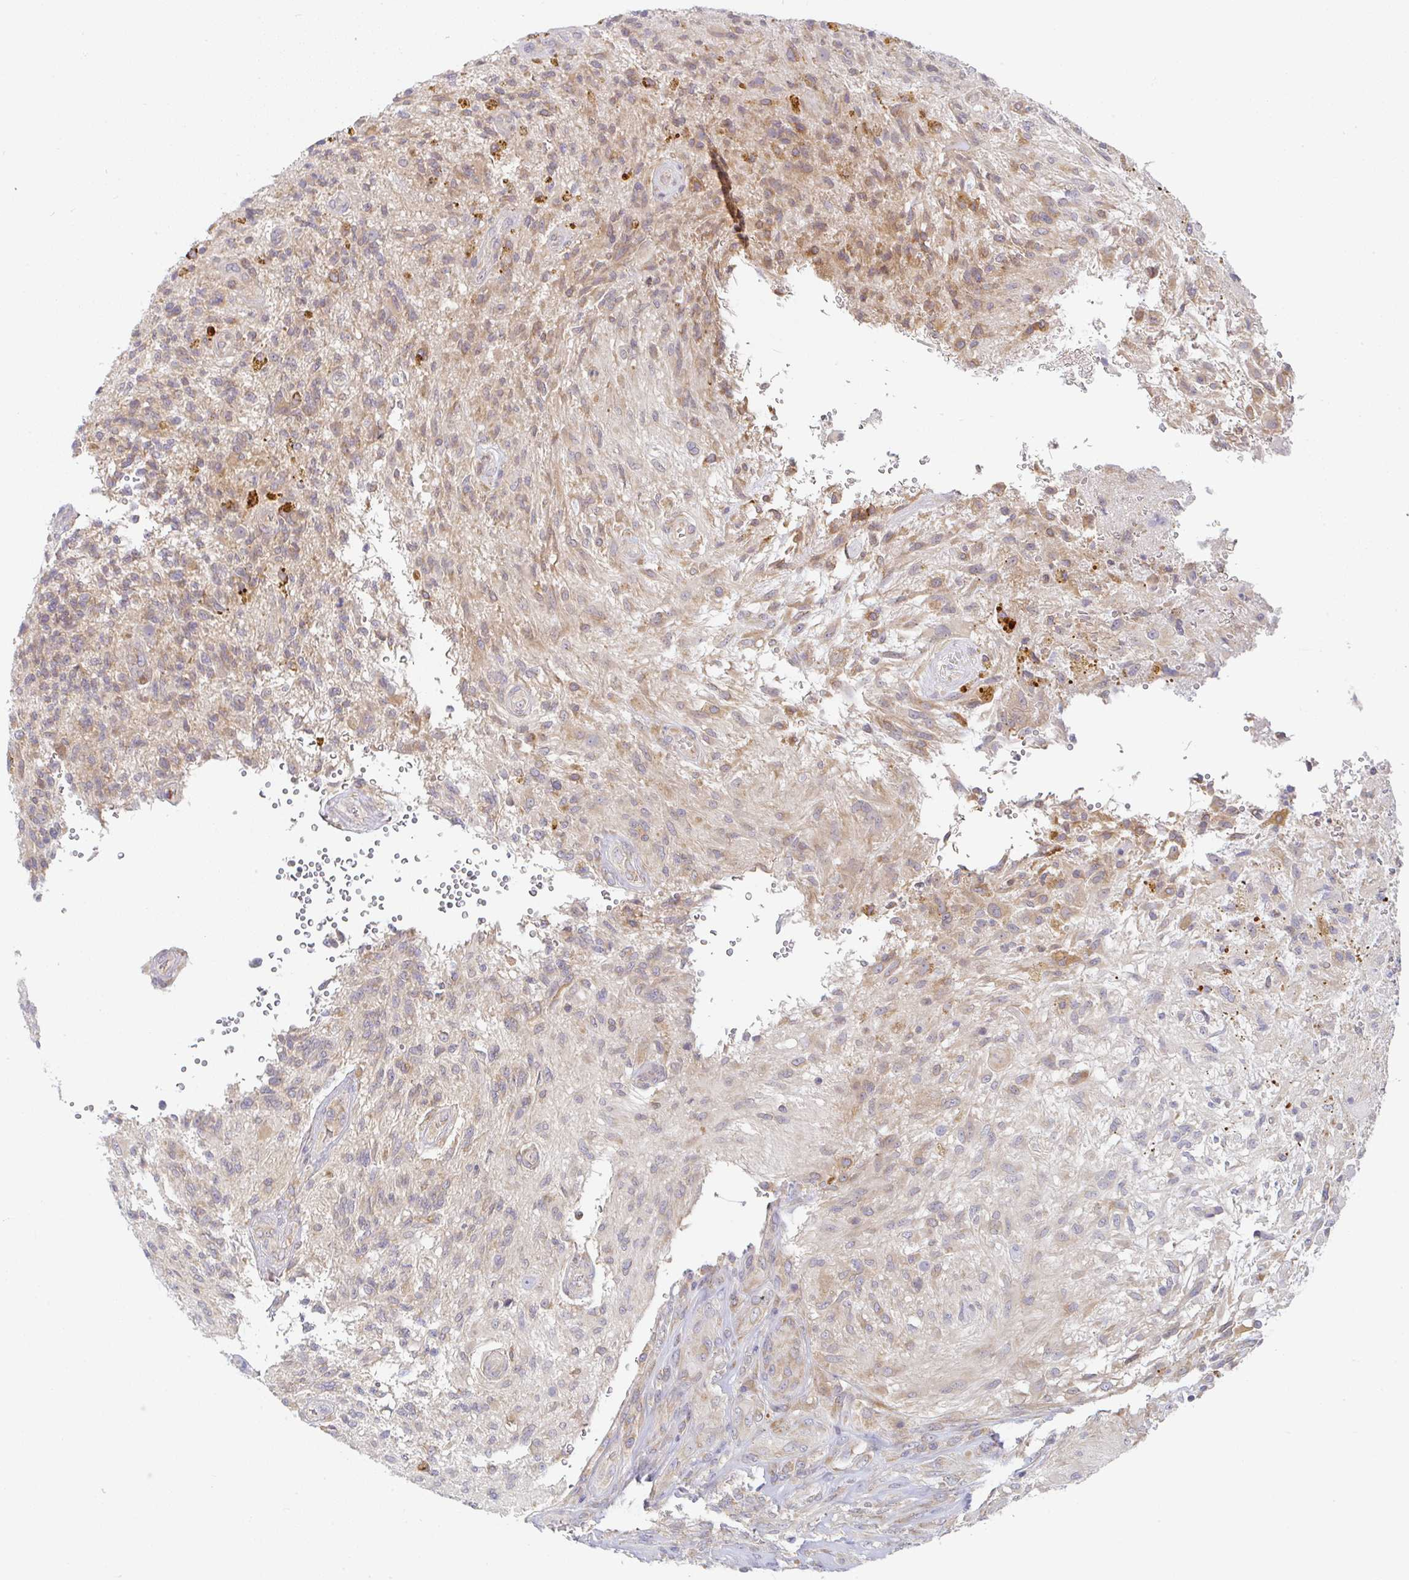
{"staining": {"intensity": "moderate", "quantity": "<25%", "location": "cytoplasmic/membranous"}, "tissue": "glioma", "cell_type": "Tumor cells", "image_type": "cancer", "snomed": [{"axis": "morphology", "description": "Glioma, malignant, High grade"}, {"axis": "topography", "description": "Brain"}], "caption": "This is a micrograph of IHC staining of glioma, which shows moderate staining in the cytoplasmic/membranous of tumor cells.", "gene": "DERL2", "patient": {"sex": "male", "age": 56}}